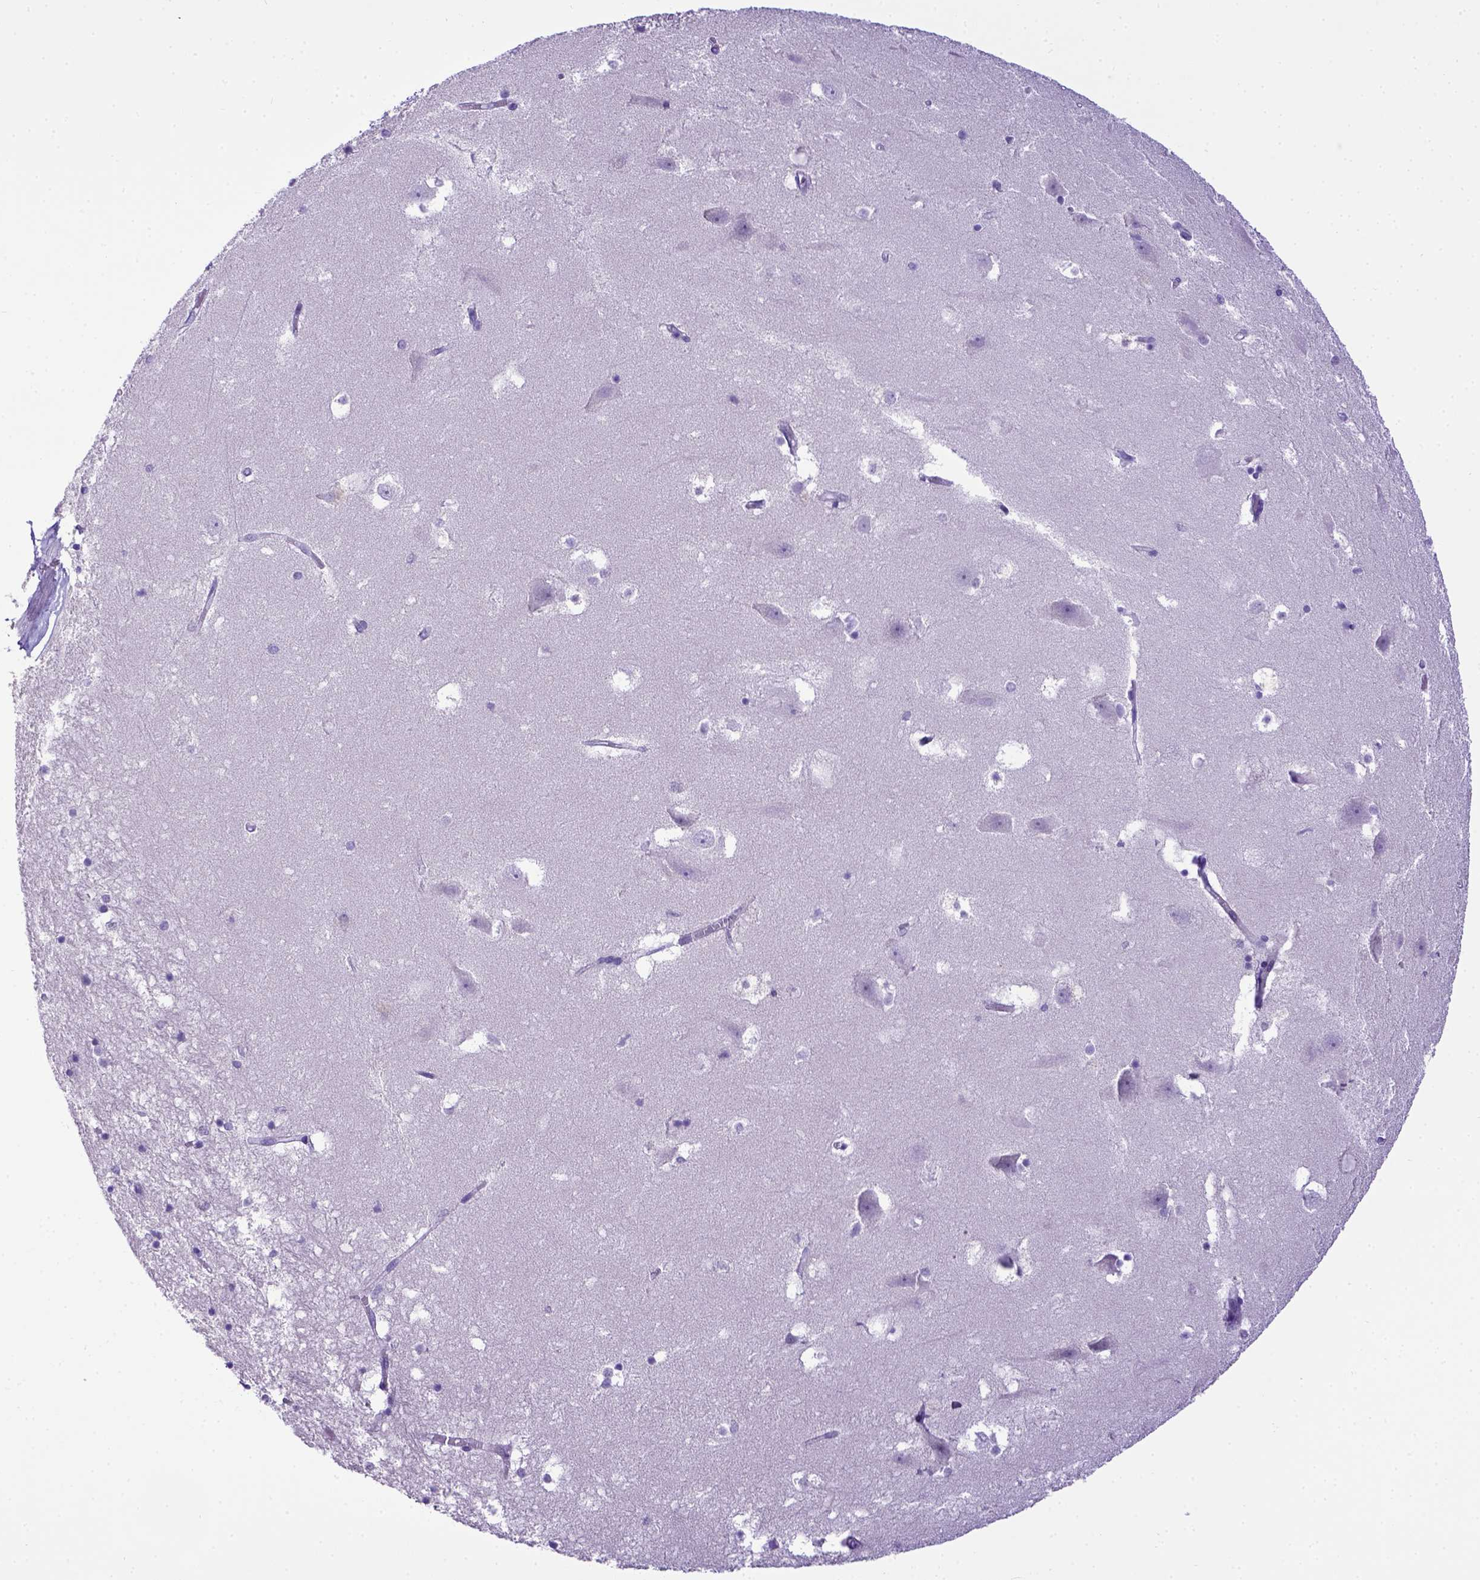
{"staining": {"intensity": "negative", "quantity": "none", "location": "none"}, "tissue": "hippocampus", "cell_type": "Glial cells", "image_type": "normal", "snomed": [{"axis": "morphology", "description": "Normal tissue, NOS"}, {"axis": "topography", "description": "Hippocampus"}], "caption": "This is an IHC histopathology image of normal hippocampus. There is no staining in glial cells.", "gene": "ESR1", "patient": {"sex": "male", "age": 58}}